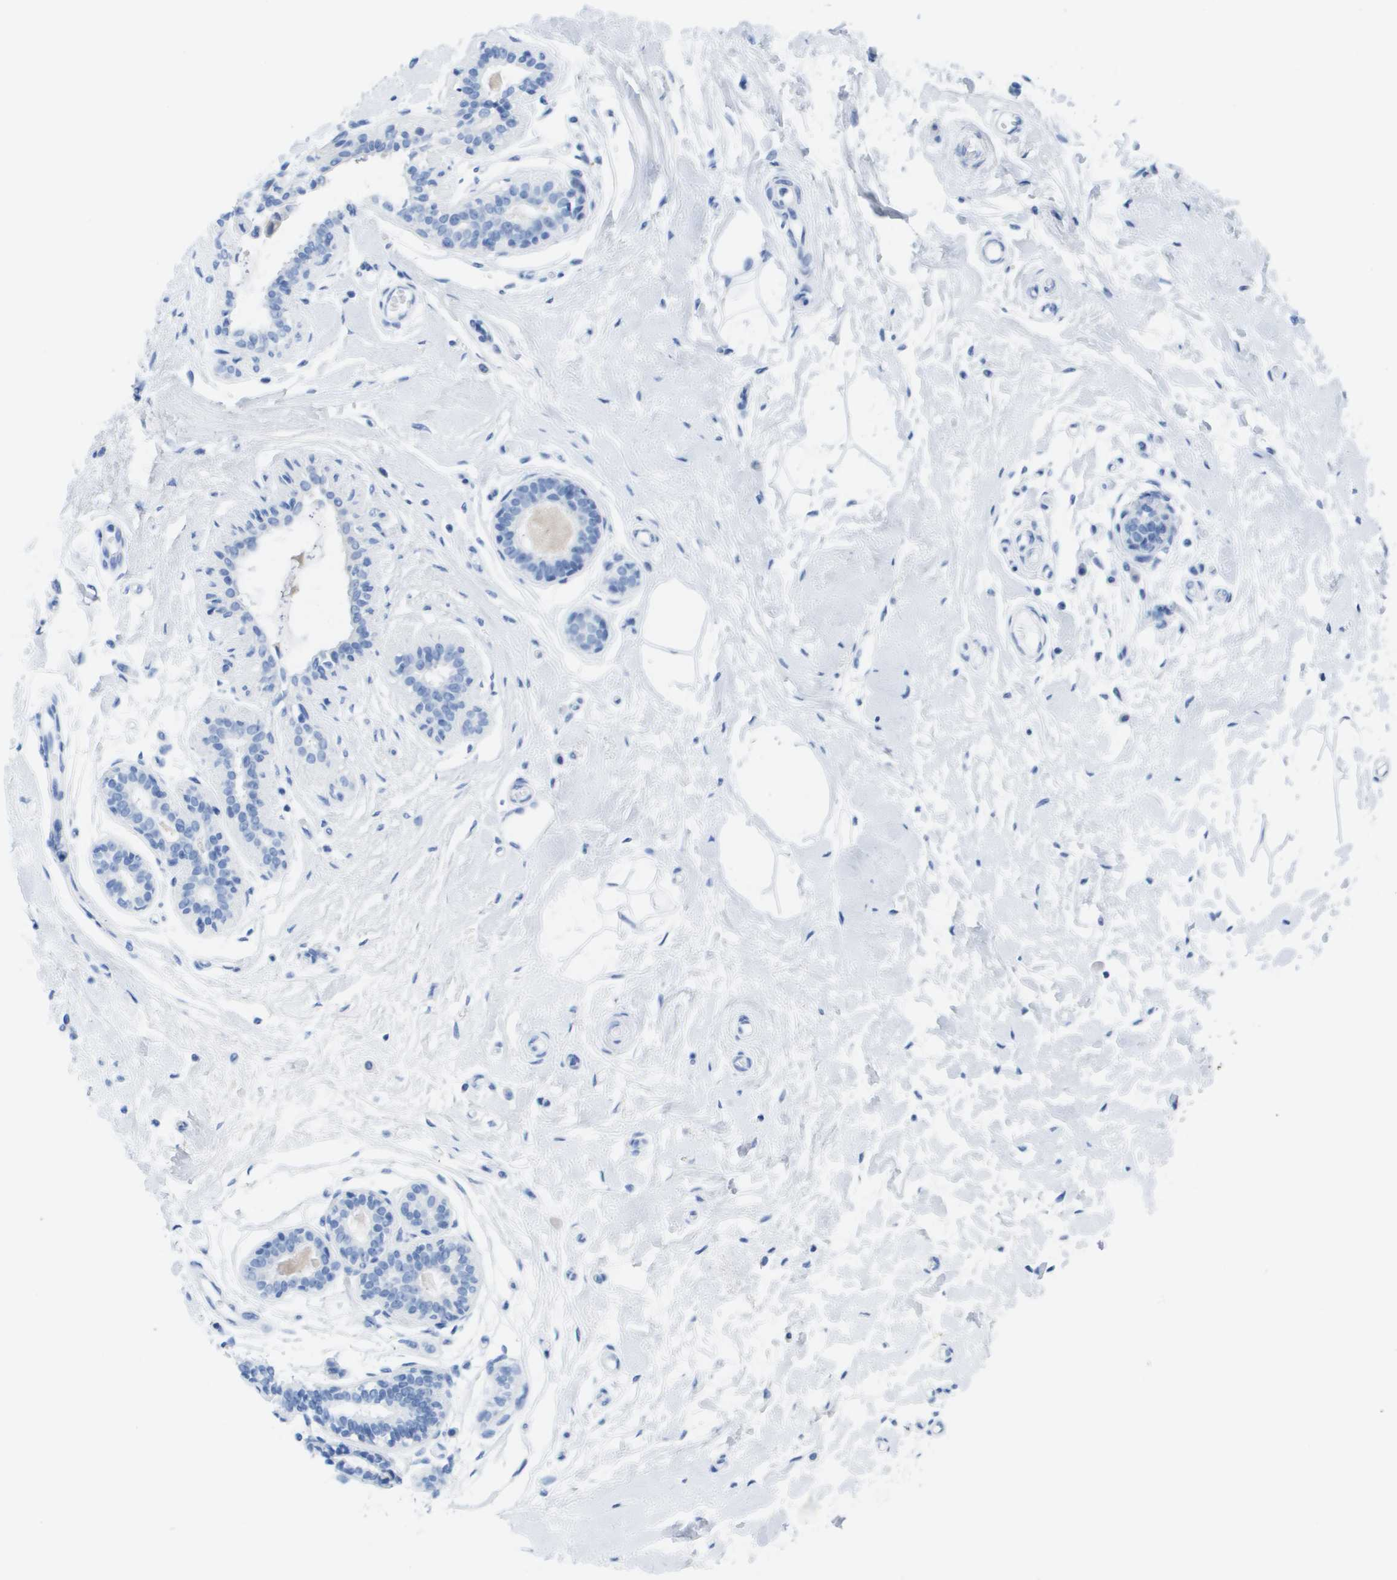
{"staining": {"intensity": "negative", "quantity": "none", "location": "none"}, "tissue": "breast", "cell_type": "Adipocytes", "image_type": "normal", "snomed": [{"axis": "morphology", "description": "Normal tissue, NOS"}, {"axis": "morphology", "description": "Lobular carcinoma"}, {"axis": "topography", "description": "Breast"}], "caption": "DAB immunohistochemical staining of unremarkable breast displays no significant expression in adipocytes. (DAB (3,3'-diaminobenzidine) IHC, high magnification).", "gene": "KCNA3", "patient": {"sex": "female", "age": 59}}